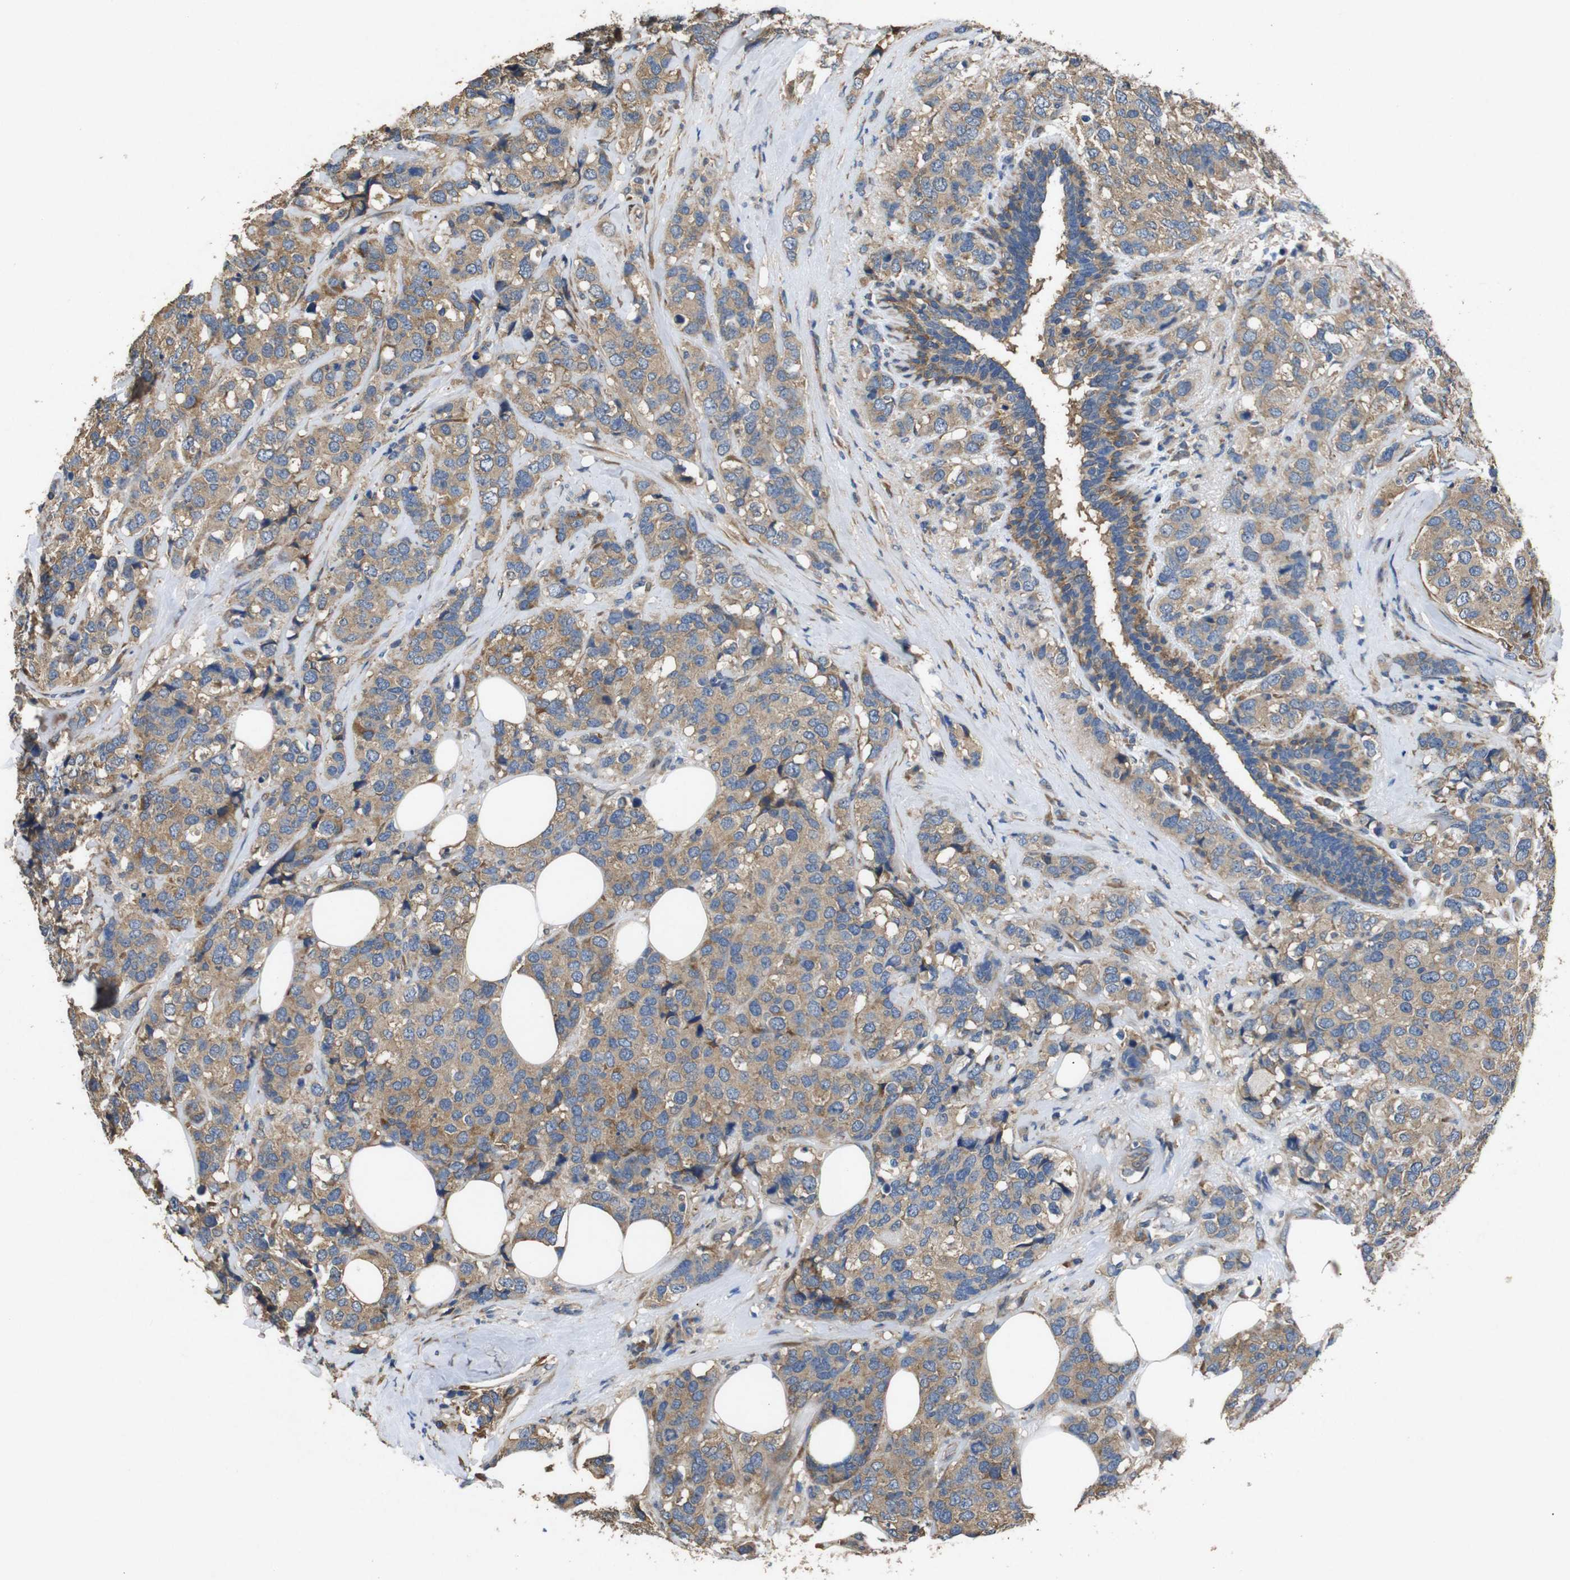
{"staining": {"intensity": "moderate", "quantity": ">75%", "location": "cytoplasmic/membranous"}, "tissue": "breast cancer", "cell_type": "Tumor cells", "image_type": "cancer", "snomed": [{"axis": "morphology", "description": "Lobular carcinoma"}, {"axis": "topography", "description": "Breast"}], "caption": "Lobular carcinoma (breast) was stained to show a protein in brown. There is medium levels of moderate cytoplasmic/membranous staining in about >75% of tumor cells.", "gene": "BNIP3", "patient": {"sex": "female", "age": 59}}